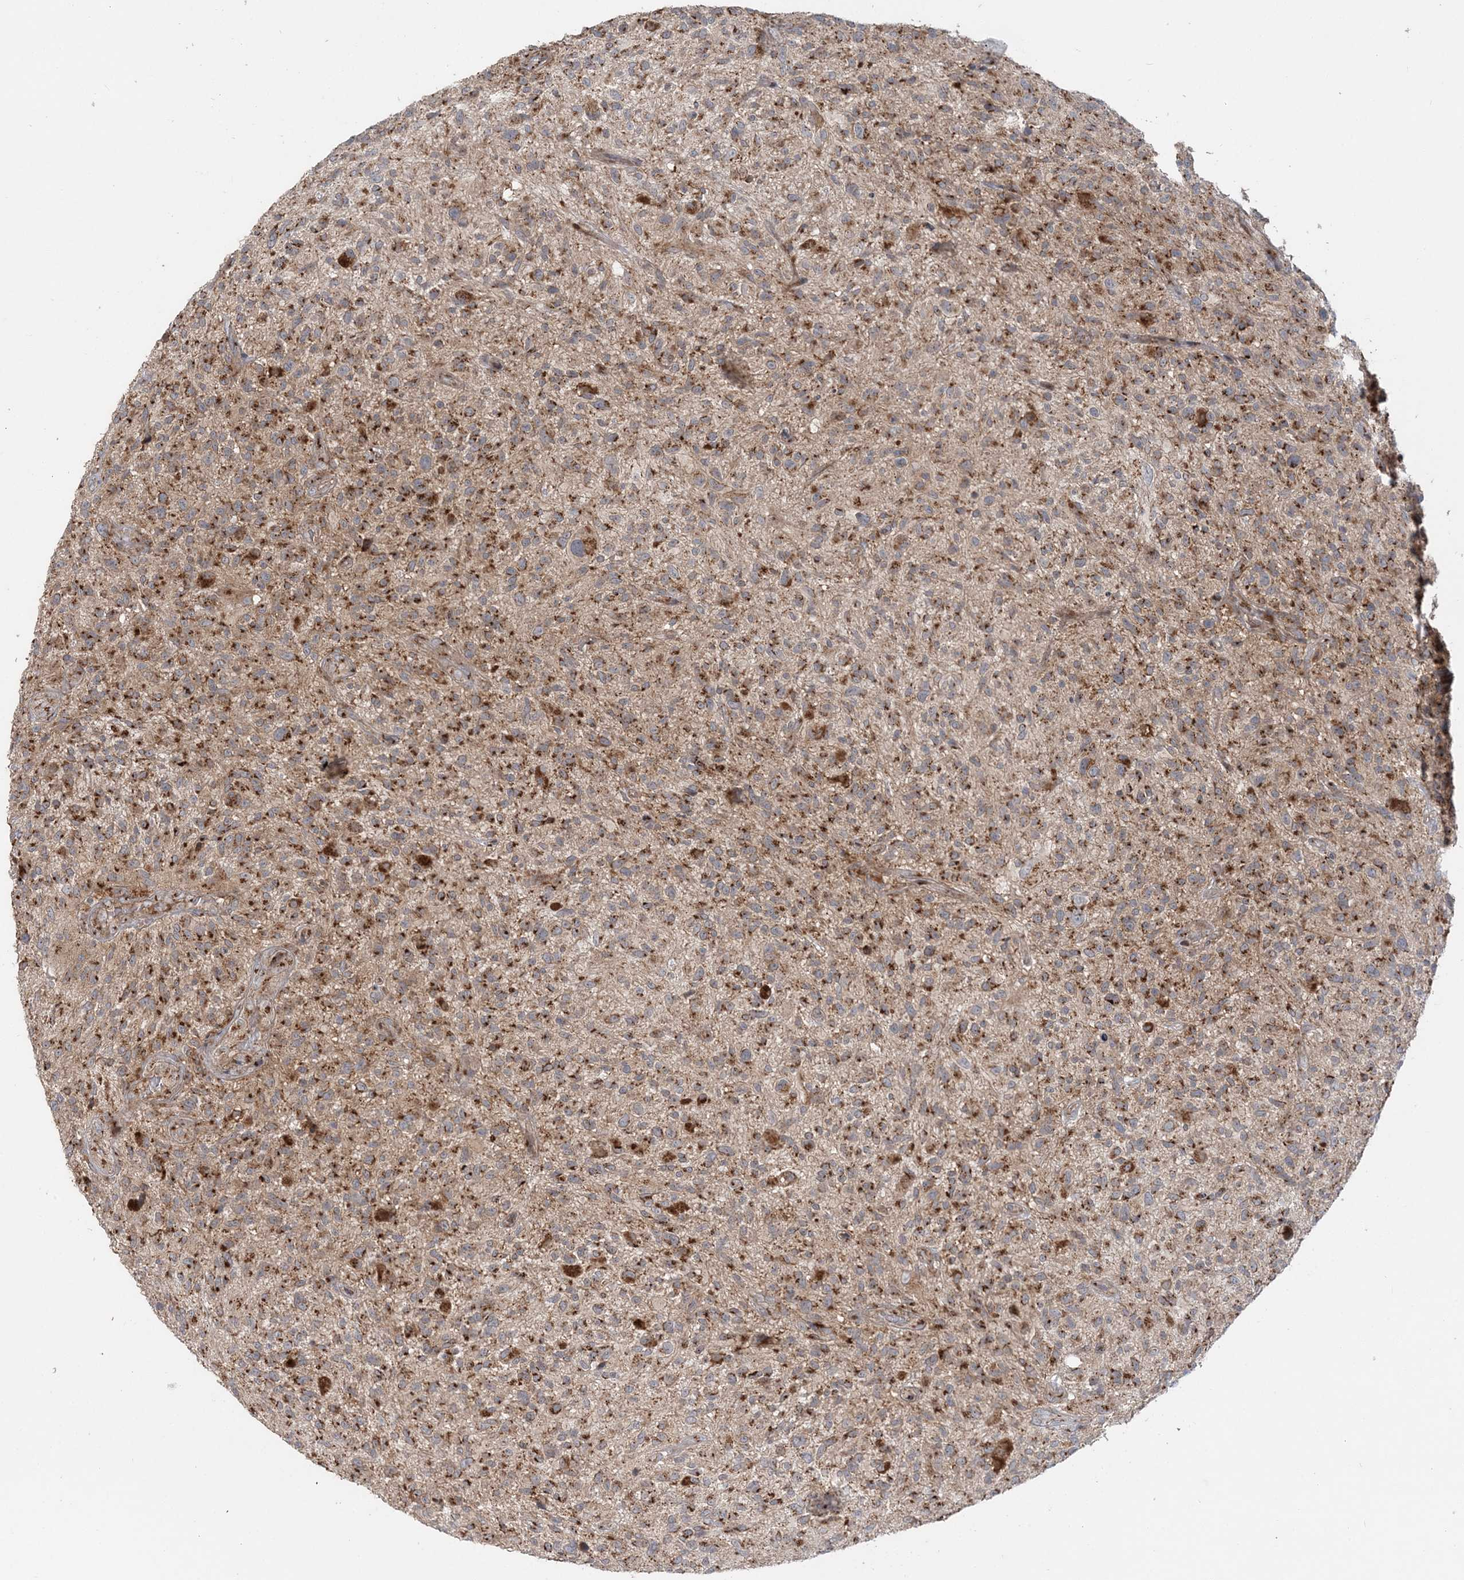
{"staining": {"intensity": "moderate", "quantity": ">75%", "location": "cytoplasmic/membranous"}, "tissue": "glioma", "cell_type": "Tumor cells", "image_type": "cancer", "snomed": [{"axis": "morphology", "description": "Glioma, malignant, High grade"}, {"axis": "topography", "description": "Brain"}], "caption": "Glioma tissue shows moderate cytoplasmic/membranous expression in approximately >75% of tumor cells, visualized by immunohistochemistry.", "gene": "ABCC3", "patient": {"sex": "male", "age": 47}}